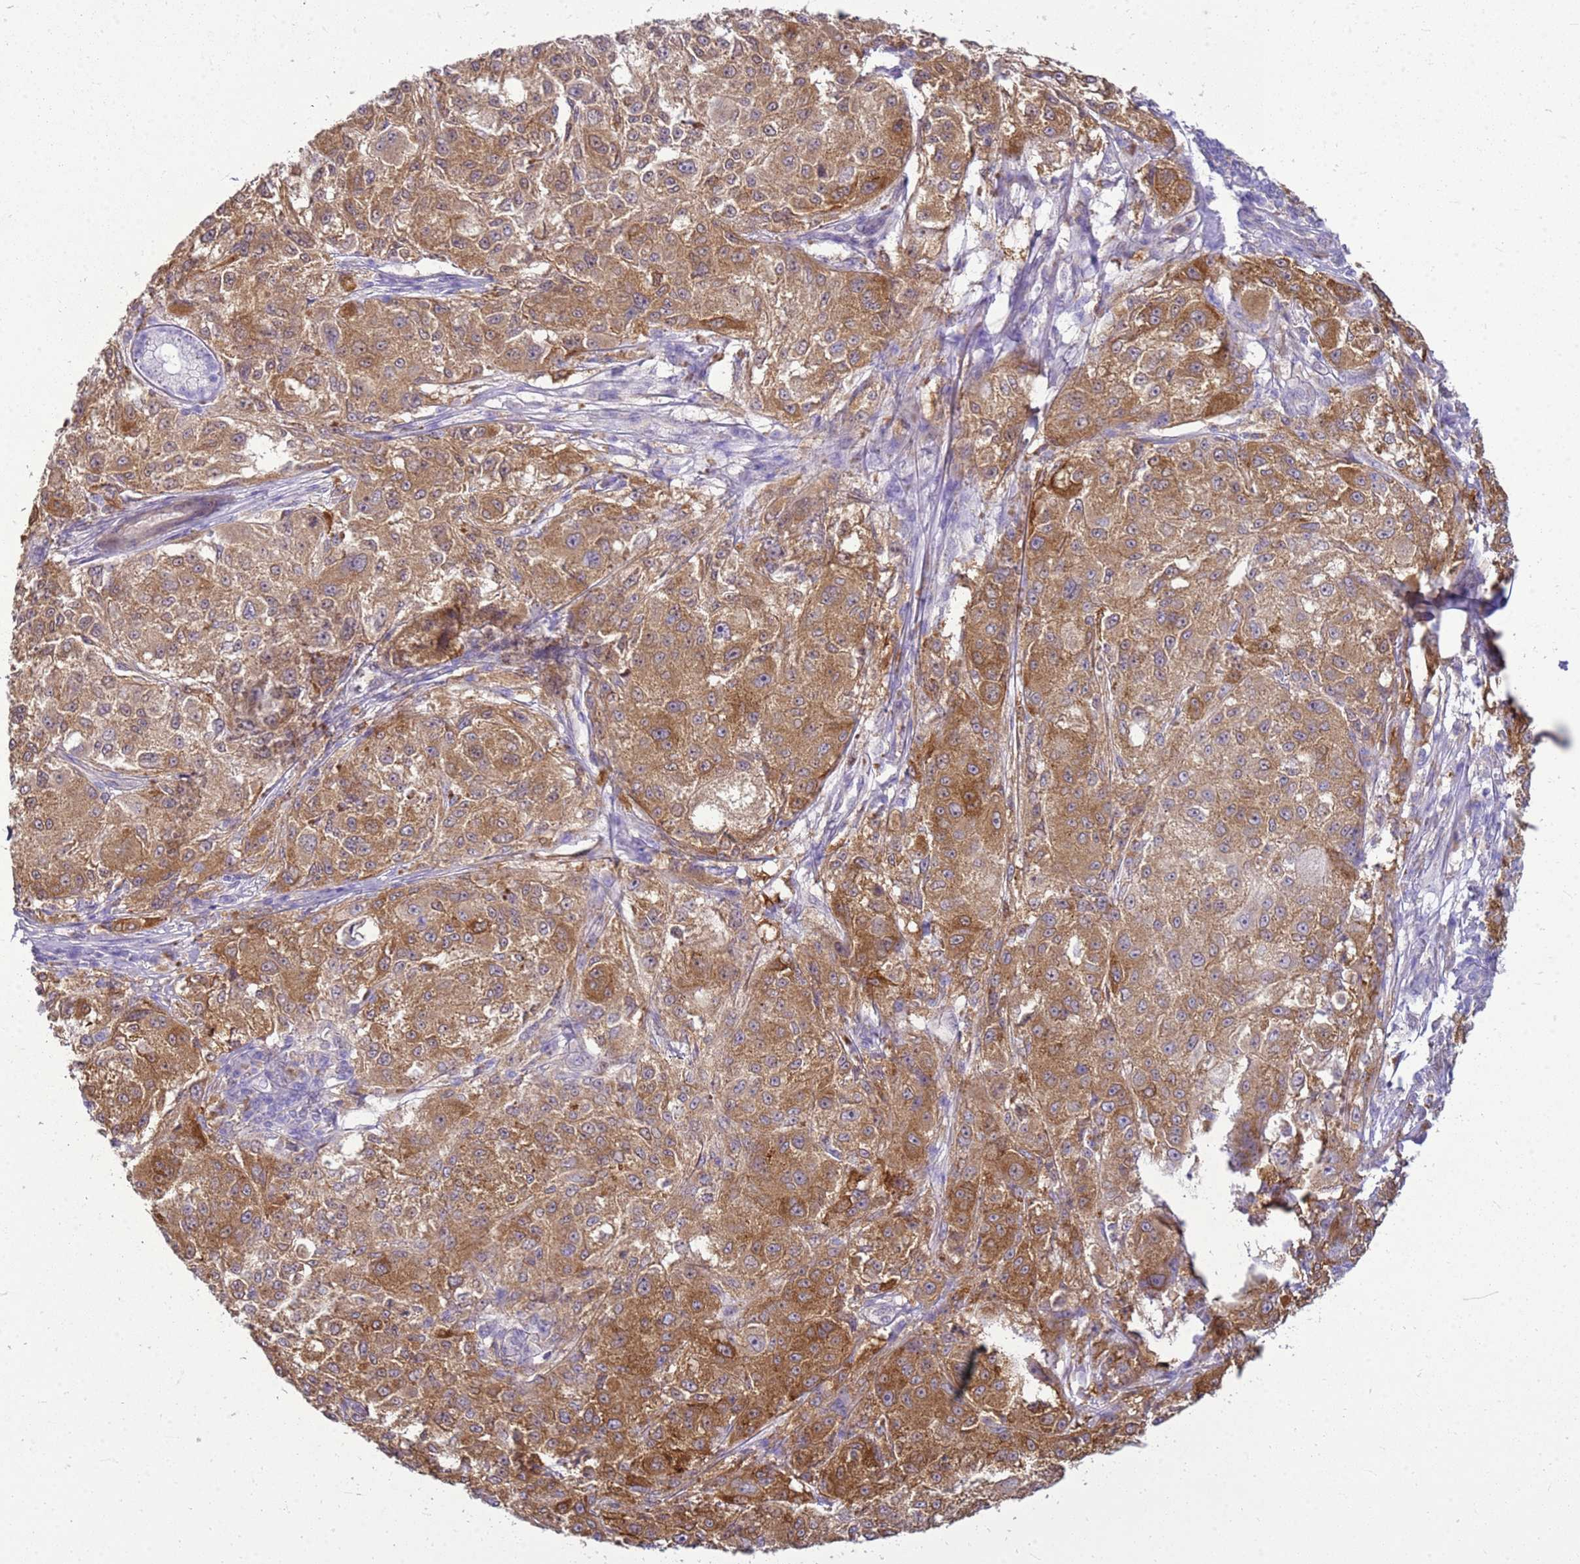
{"staining": {"intensity": "moderate", "quantity": ">75%", "location": "cytoplasmic/membranous"}, "tissue": "melanoma", "cell_type": "Tumor cells", "image_type": "cancer", "snomed": [{"axis": "morphology", "description": "Necrosis, NOS"}, {"axis": "morphology", "description": "Malignant melanoma, NOS"}, {"axis": "topography", "description": "Skin"}], "caption": "Immunohistochemistry (IHC) staining of melanoma, which reveals medium levels of moderate cytoplasmic/membranous staining in approximately >75% of tumor cells indicating moderate cytoplasmic/membranous protein staining. The staining was performed using DAB (3,3'-diaminobenzidine) (brown) for protein detection and nuclei were counterstained in hematoxylin (blue).", "gene": "HSPB1", "patient": {"sex": "female", "age": 87}}